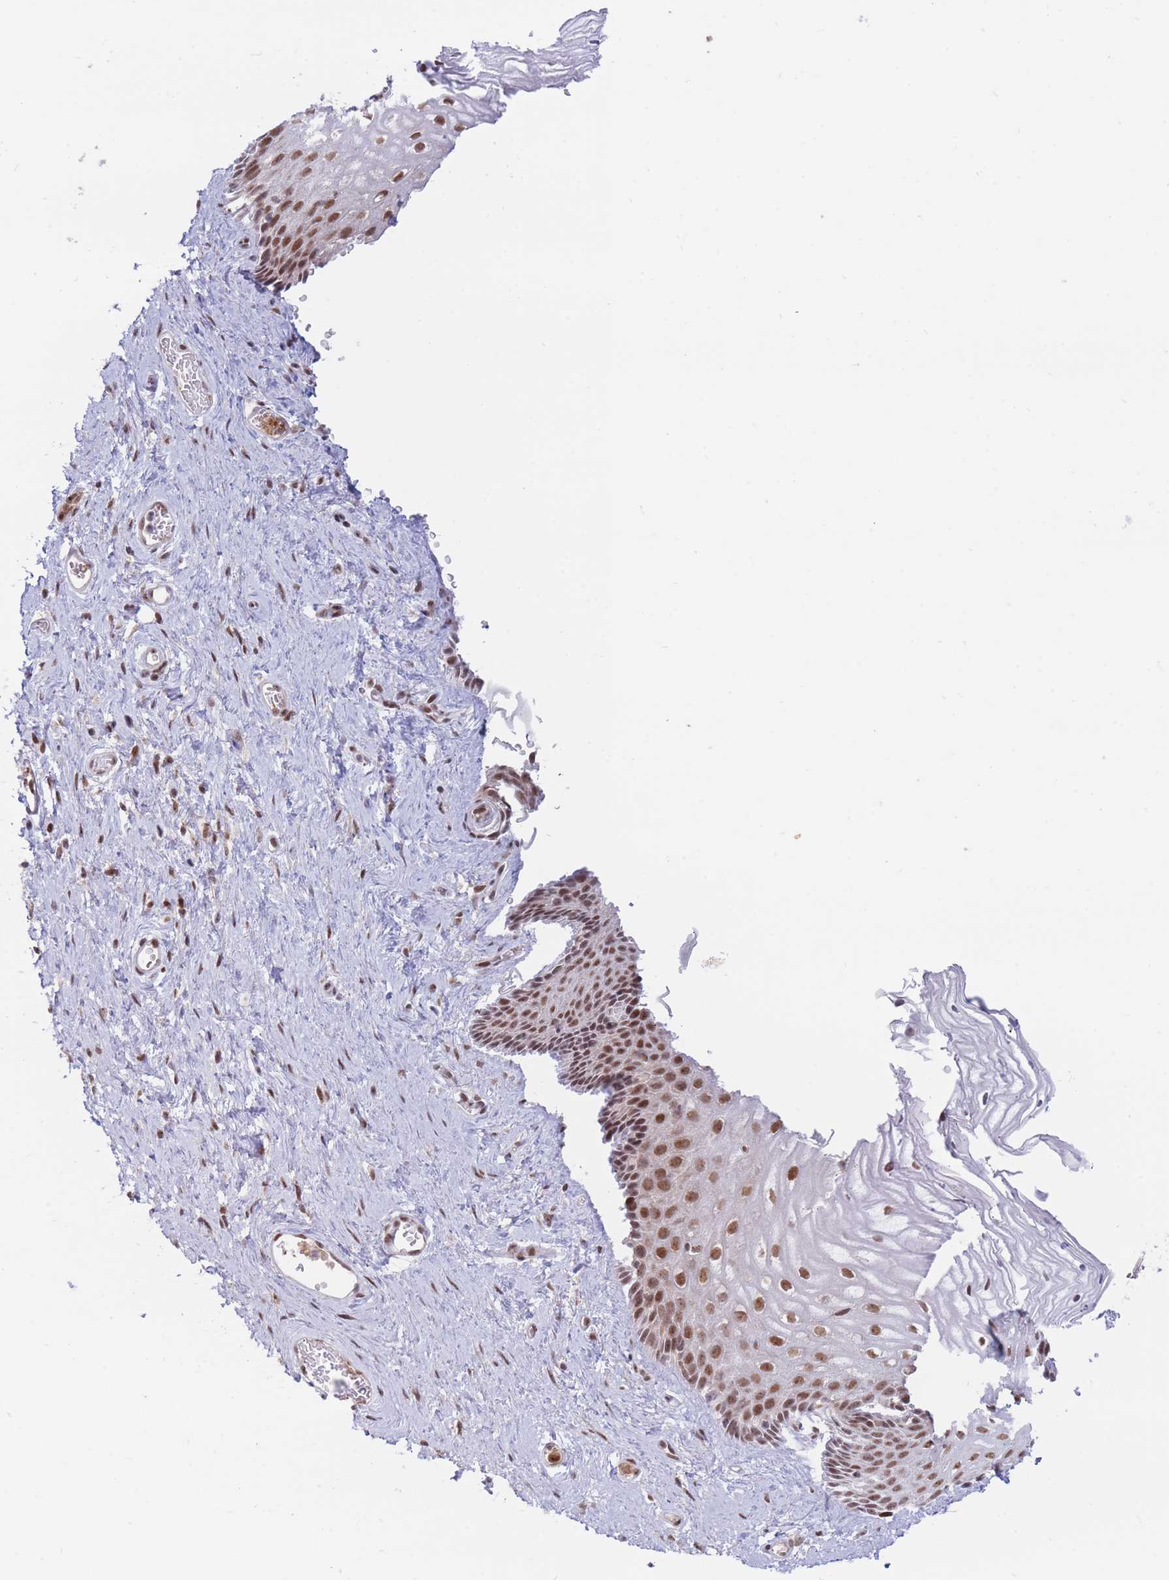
{"staining": {"intensity": "moderate", "quantity": ">75%", "location": "nuclear"}, "tissue": "vagina", "cell_type": "Squamous epithelial cells", "image_type": "normal", "snomed": [{"axis": "morphology", "description": "Normal tissue, NOS"}, {"axis": "topography", "description": "Vagina"}], "caption": "DAB immunohistochemical staining of normal vagina reveals moderate nuclear protein expression in approximately >75% of squamous epithelial cells. Using DAB (3,3'-diaminobenzidine) (brown) and hematoxylin (blue) stains, captured at high magnification using brightfield microscopy.", "gene": "TARBP2", "patient": {"sex": "female", "age": 47}}